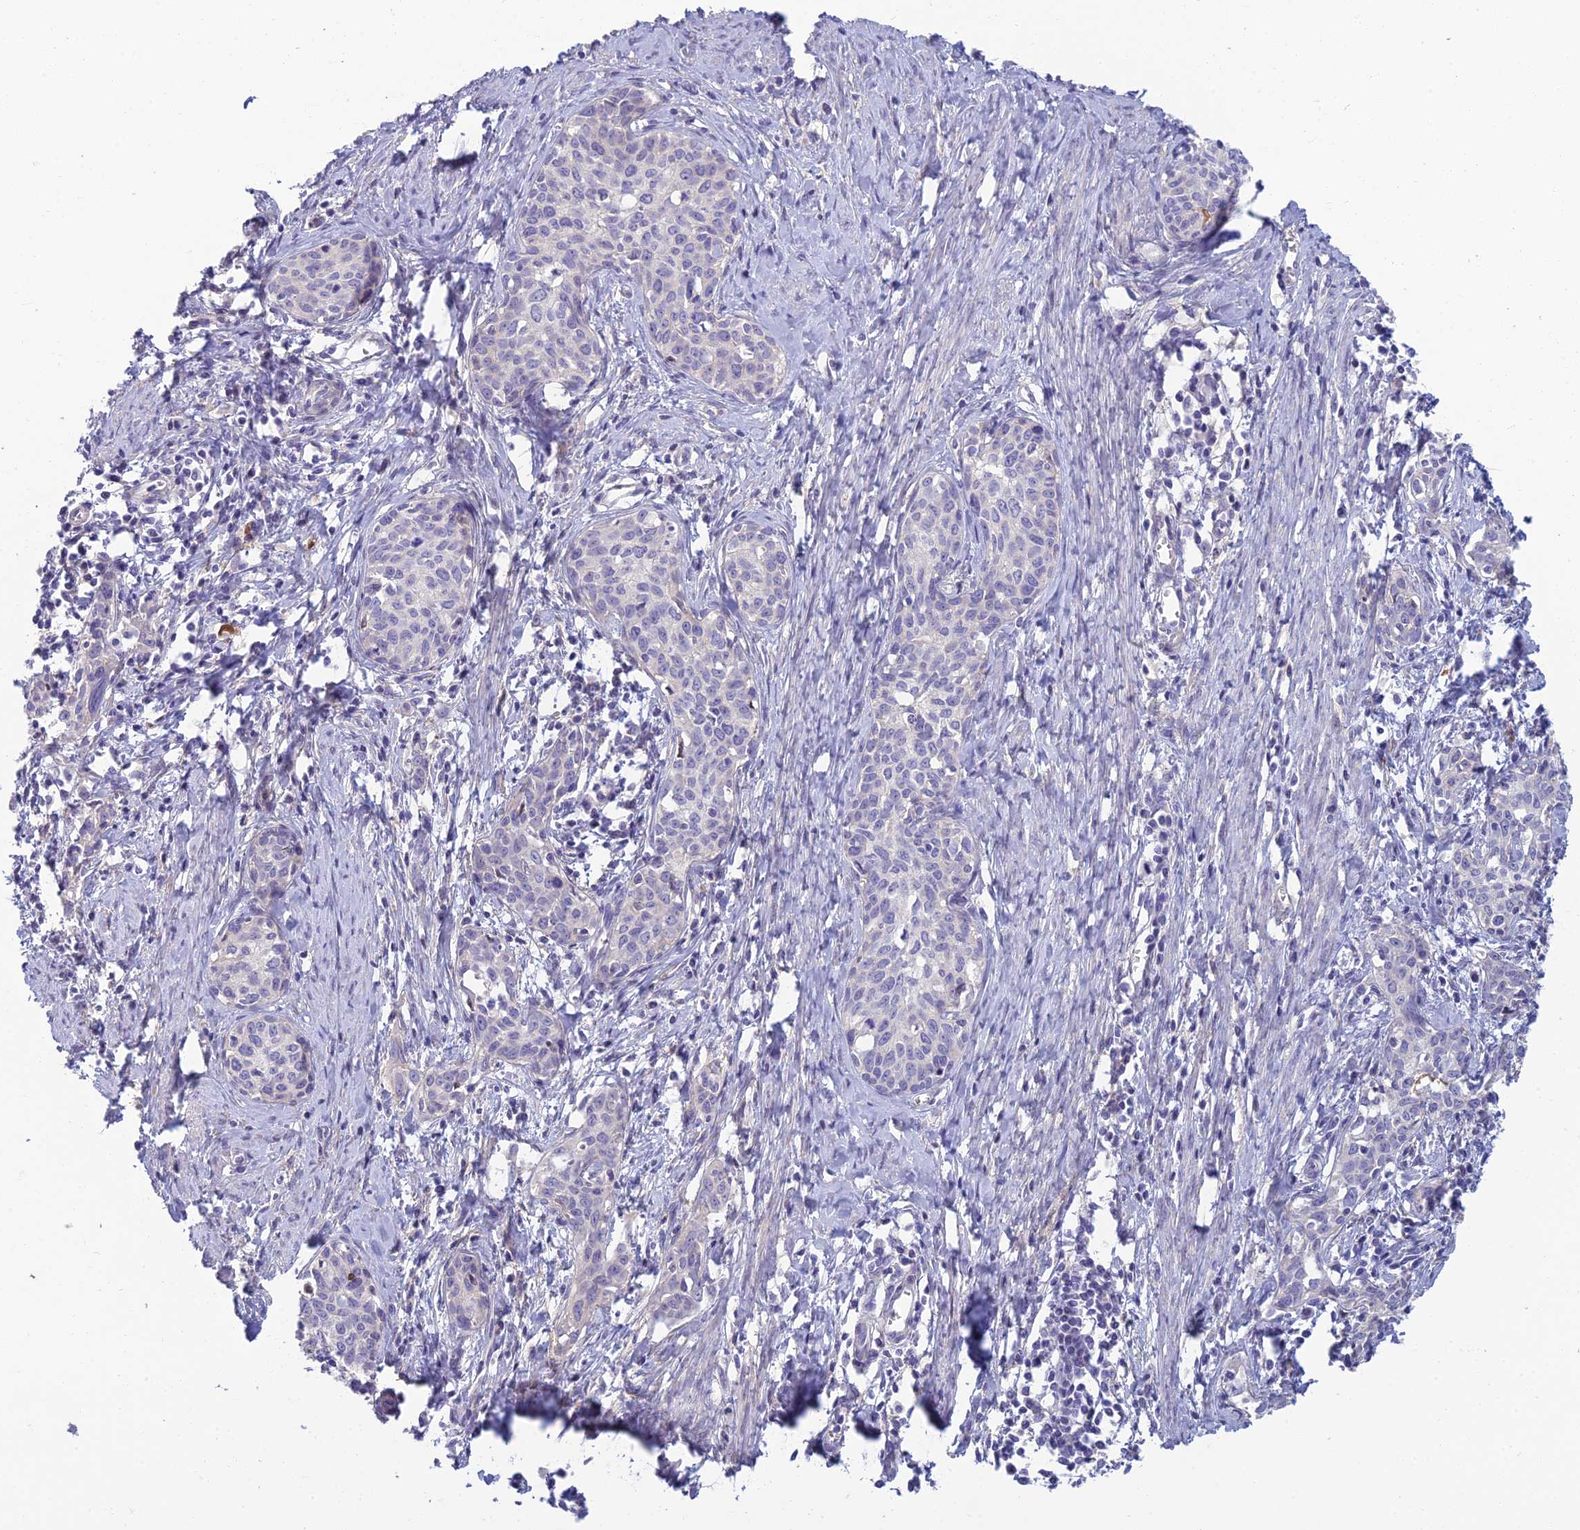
{"staining": {"intensity": "negative", "quantity": "none", "location": "none"}, "tissue": "cervical cancer", "cell_type": "Tumor cells", "image_type": "cancer", "snomed": [{"axis": "morphology", "description": "Squamous cell carcinoma, NOS"}, {"axis": "topography", "description": "Cervix"}], "caption": "Protein analysis of cervical squamous cell carcinoma reveals no significant expression in tumor cells.", "gene": "NEURL1", "patient": {"sex": "female", "age": 52}}